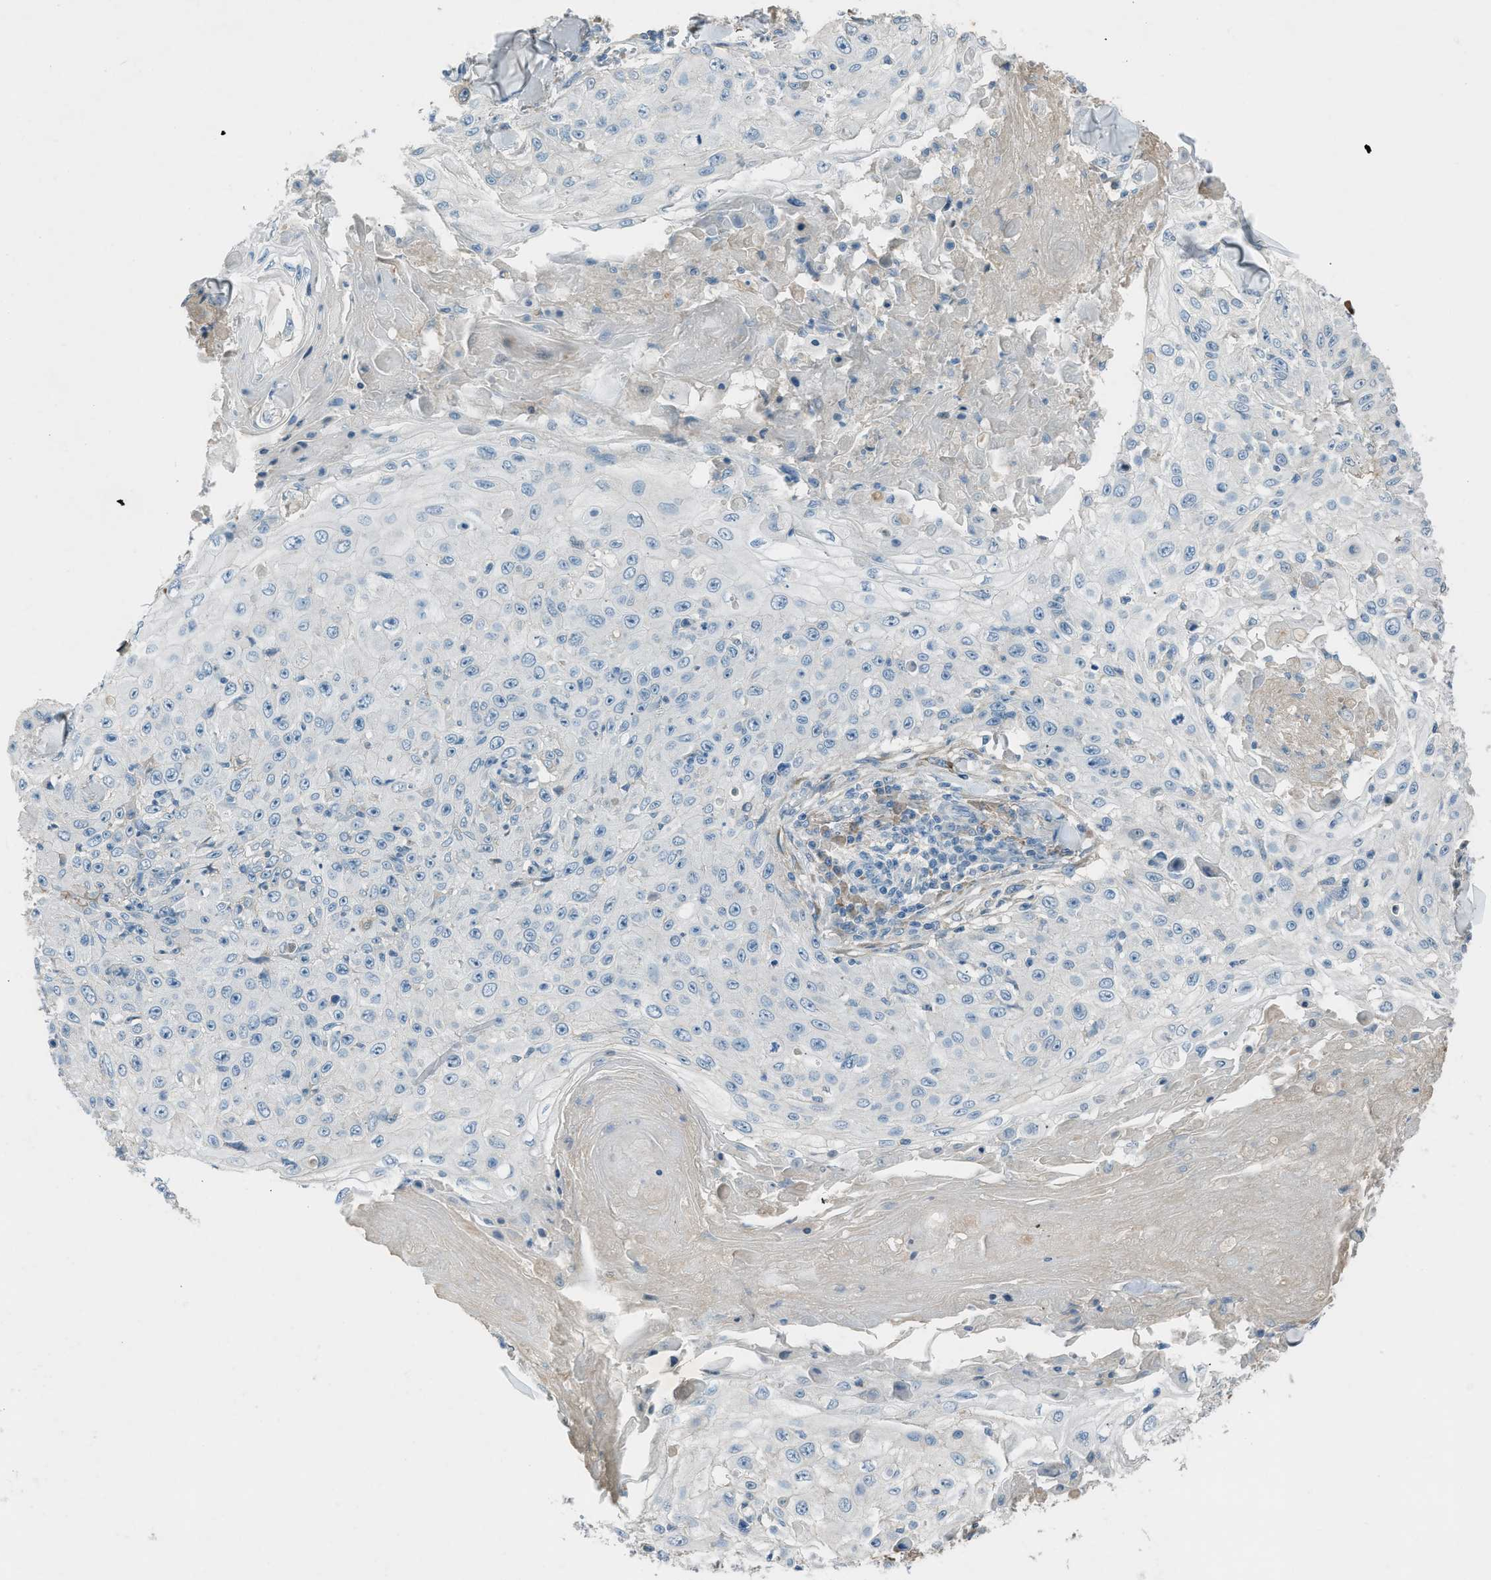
{"staining": {"intensity": "negative", "quantity": "none", "location": "none"}, "tissue": "skin cancer", "cell_type": "Tumor cells", "image_type": "cancer", "snomed": [{"axis": "morphology", "description": "Squamous cell carcinoma, NOS"}, {"axis": "topography", "description": "Skin"}], "caption": "Tumor cells are negative for brown protein staining in skin cancer (squamous cell carcinoma).", "gene": "FBLN2", "patient": {"sex": "male", "age": 86}}